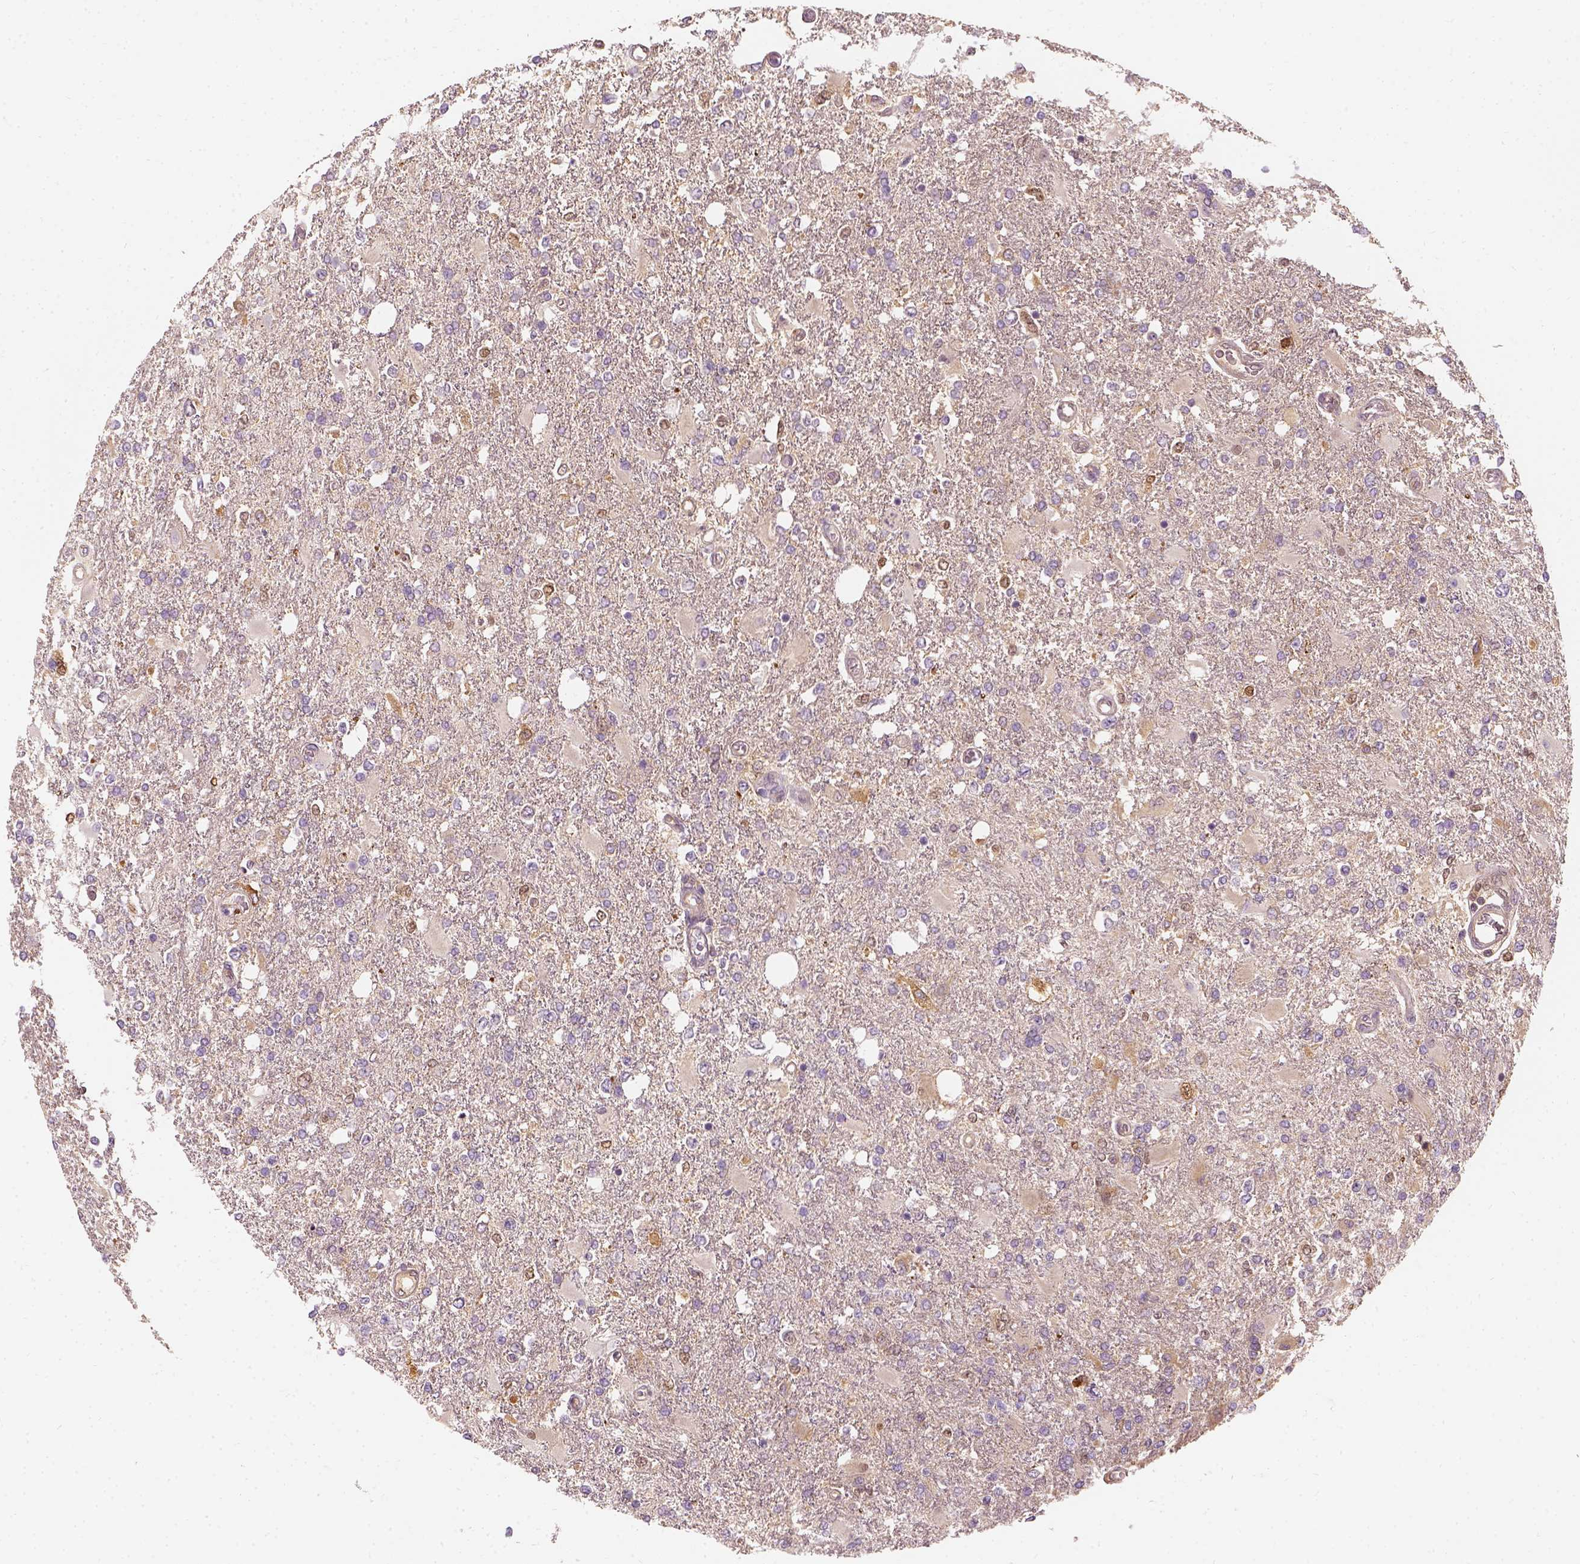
{"staining": {"intensity": "negative", "quantity": "none", "location": "none"}, "tissue": "glioma", "cell_type": "Tumor cells", "image_type": "cancer", "snomed": [{"axis": "morphology", "description": "Glioma, malignant, High grade"}, {"axis": "topography", "description": "Cerebral cortex"}], "caption": "Immunohistochemistry image of human malignant glioma (high-grade) stained for a protein (brown), which displays no positivity in tumor cells.", "gene": "SQSTM1", "patient": {"sex": "male", "age": 79}}